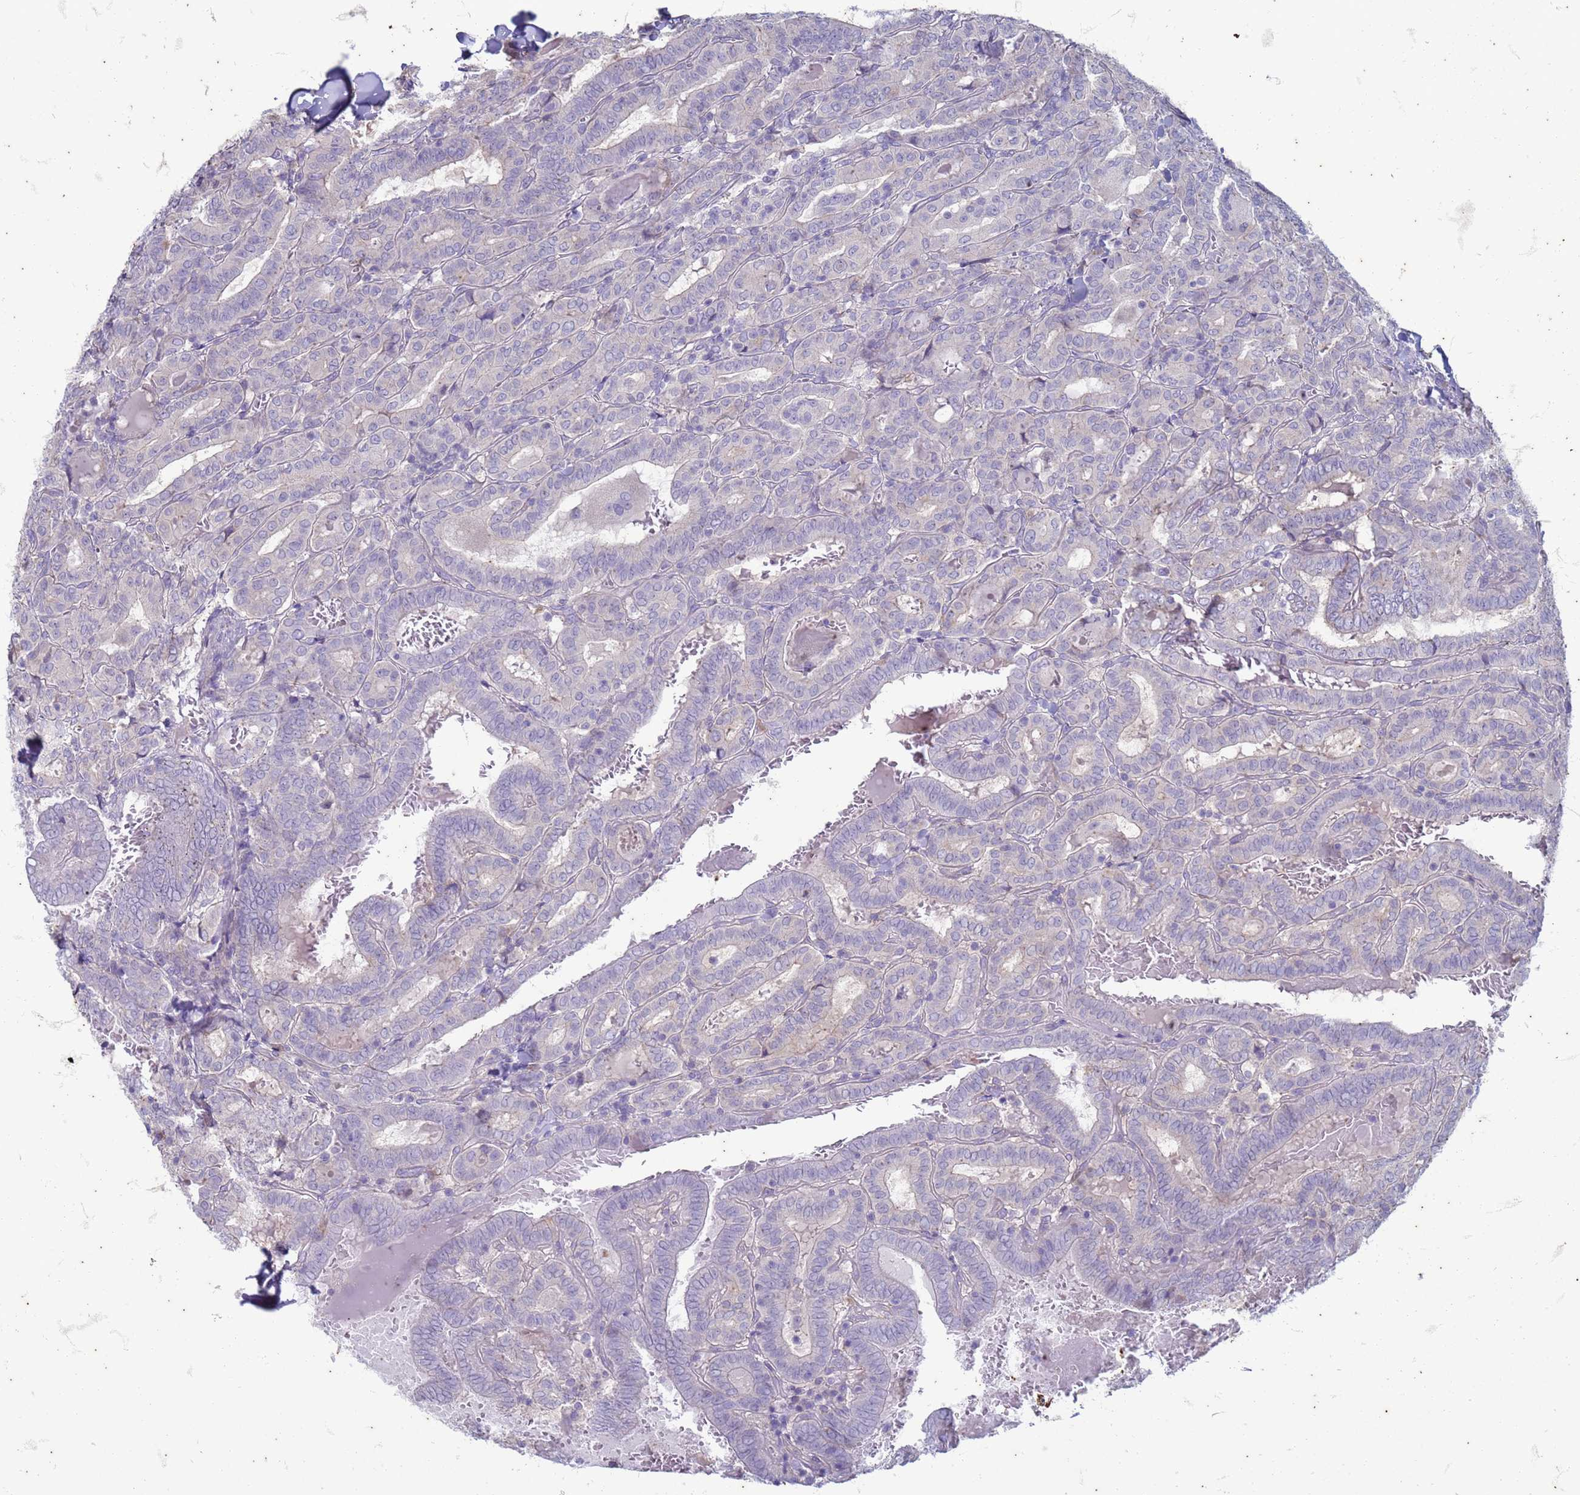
{"staining": {"intensity": "negative", "quantity": "none", "location": "none"}, "tissue": "thyroid cancer", "cell_type": "Tumor cells", "image_type": "cancer", "snomed": [{"axis": "morphology", "description": "Papillary adenocarcinoma, NOS"}, {"axis": "topography", "description": "Thyroid gland"}], "caption": "Human papillary adenocarcinoma (thyroid) stained for a protein using IHC exhibits no expression in tumor cells.", "gene": "SUCO", "patient": {"sex": "female", "age": 72}}